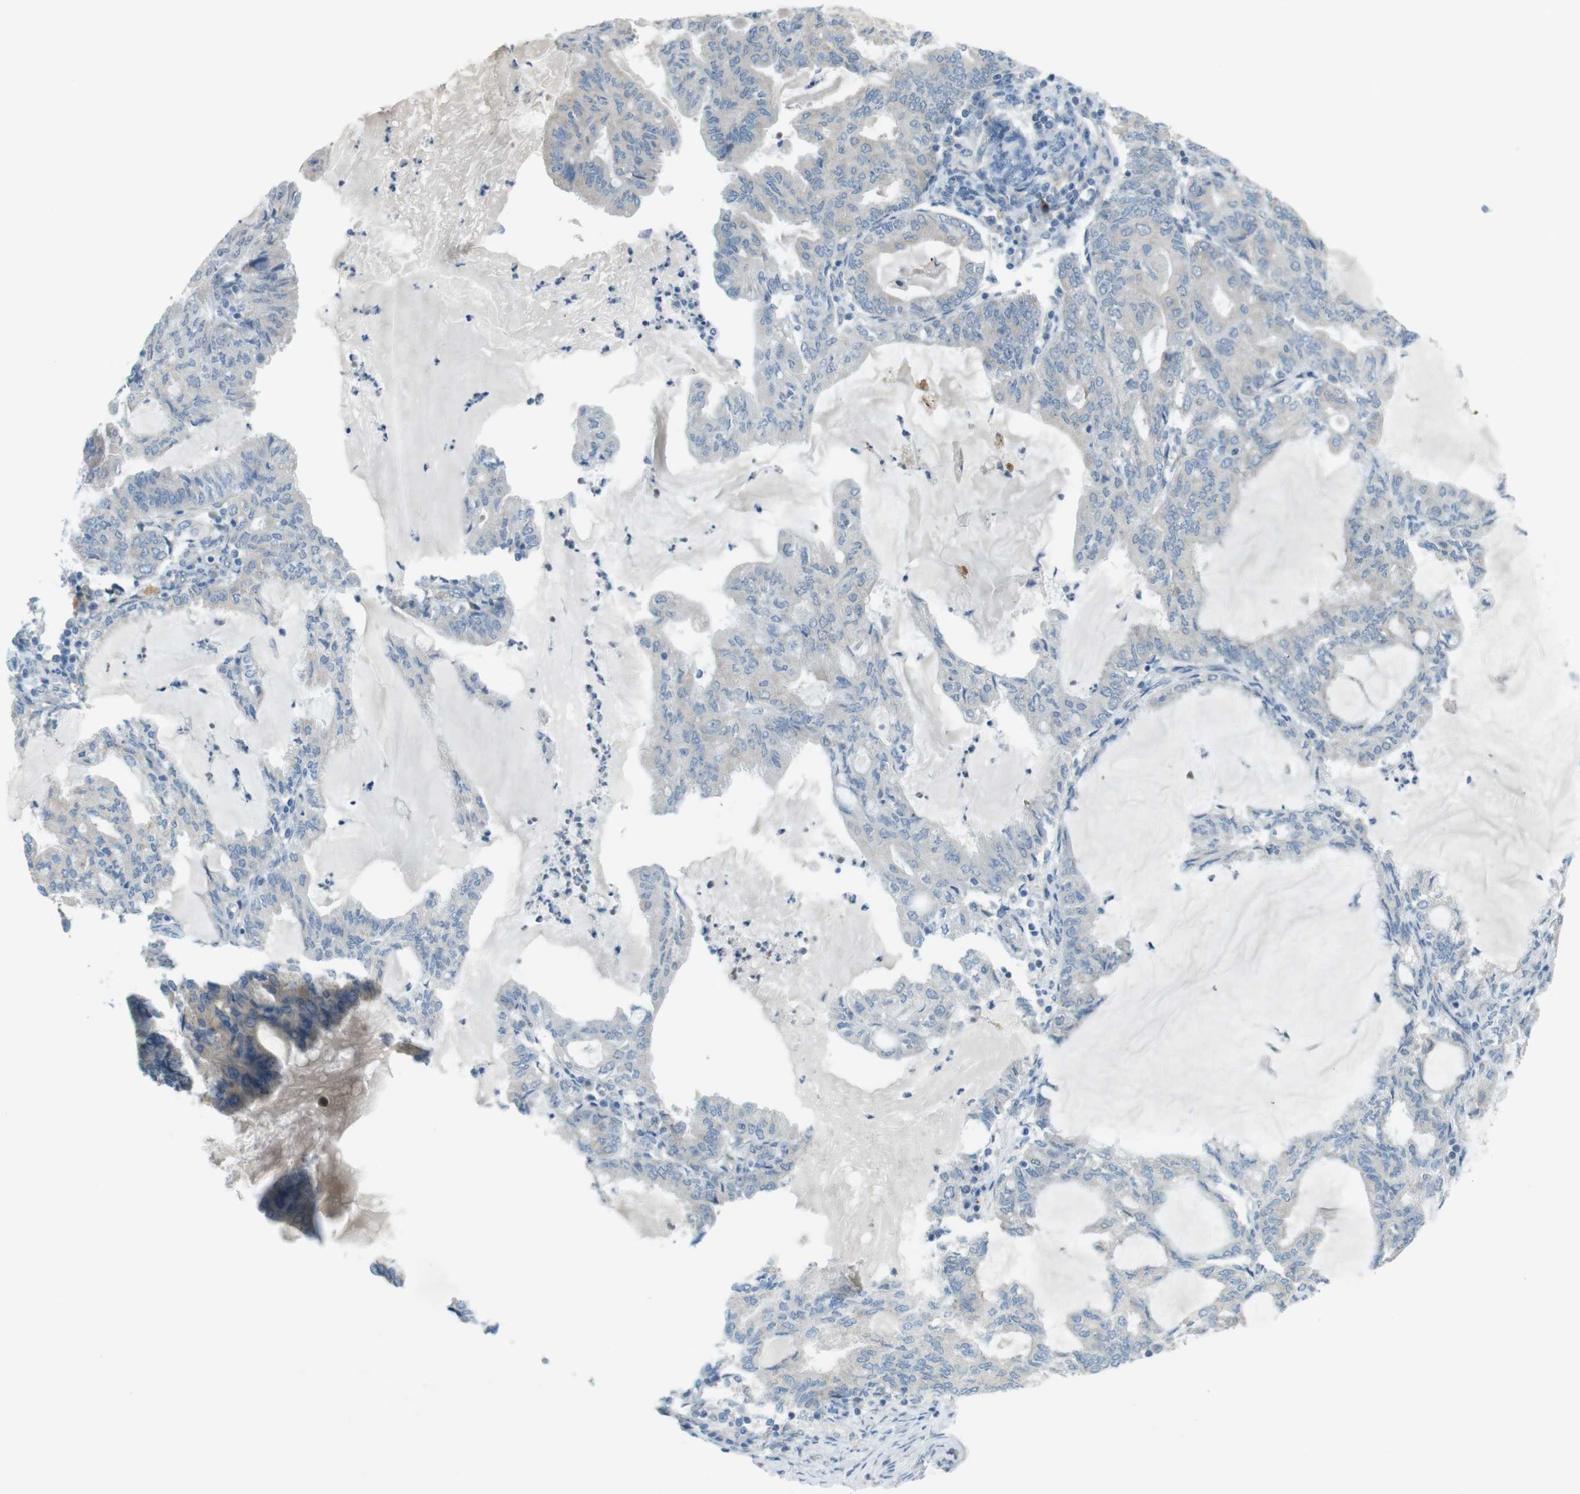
{"staining": {"intensity": "negative", "quantity": "none", "location": "none"}, "tissue": "endometrial cancer", "cell_type": "Tumor cells", "image_type": "cancer", "snomed": [{"axis": "morphology", "description": "Adenocarcinoma, NOS"}, {"axis": "topography", "description": "Endometrium"}], "caption": "Immunohistochemistry micrograph of endometrial cancer (adenocarcinoma) stained for a protein (brown), which displays no expression in tumor cells.", "gene": "TMEM41B", "patient": {"sex": "female", "age": 86}}